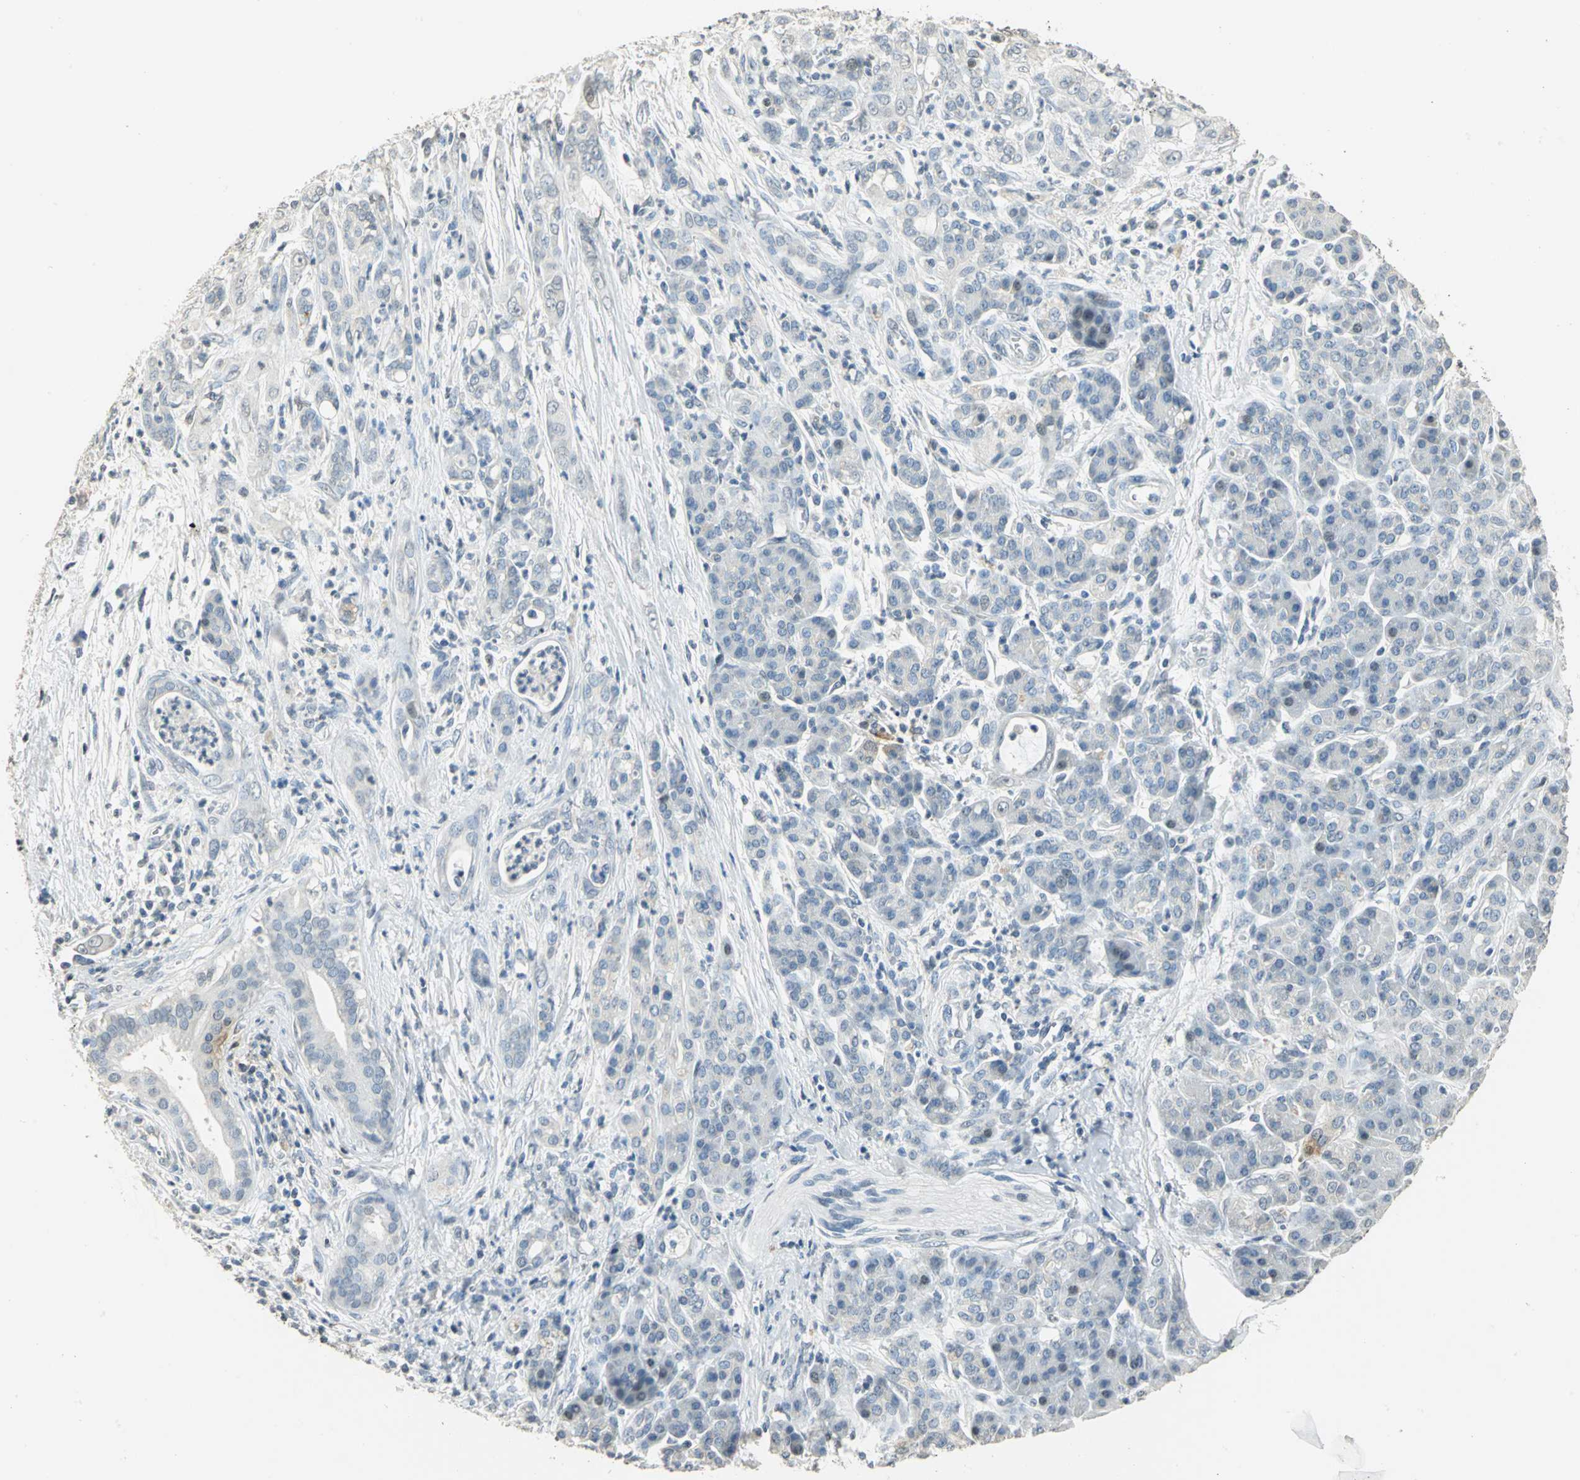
{"staining": {"intensity": "negative", "quantity": "none", "location": "none"}, "tissue": "pancreatic cancer", "cell_type": "Tumor cells", "image_type": "cancer", "snomed": [{"axis": "morphology", "description": "Adenocarcinoma, NOS"}, {"axis": "topography", "description": "Pancreas"}], "caption": "Tumor cells are negative for protein expression in human pancreatic adenocarcinoma.", "gene": "DNAJB6", "patient": {"sex": "male", "age": 59}}